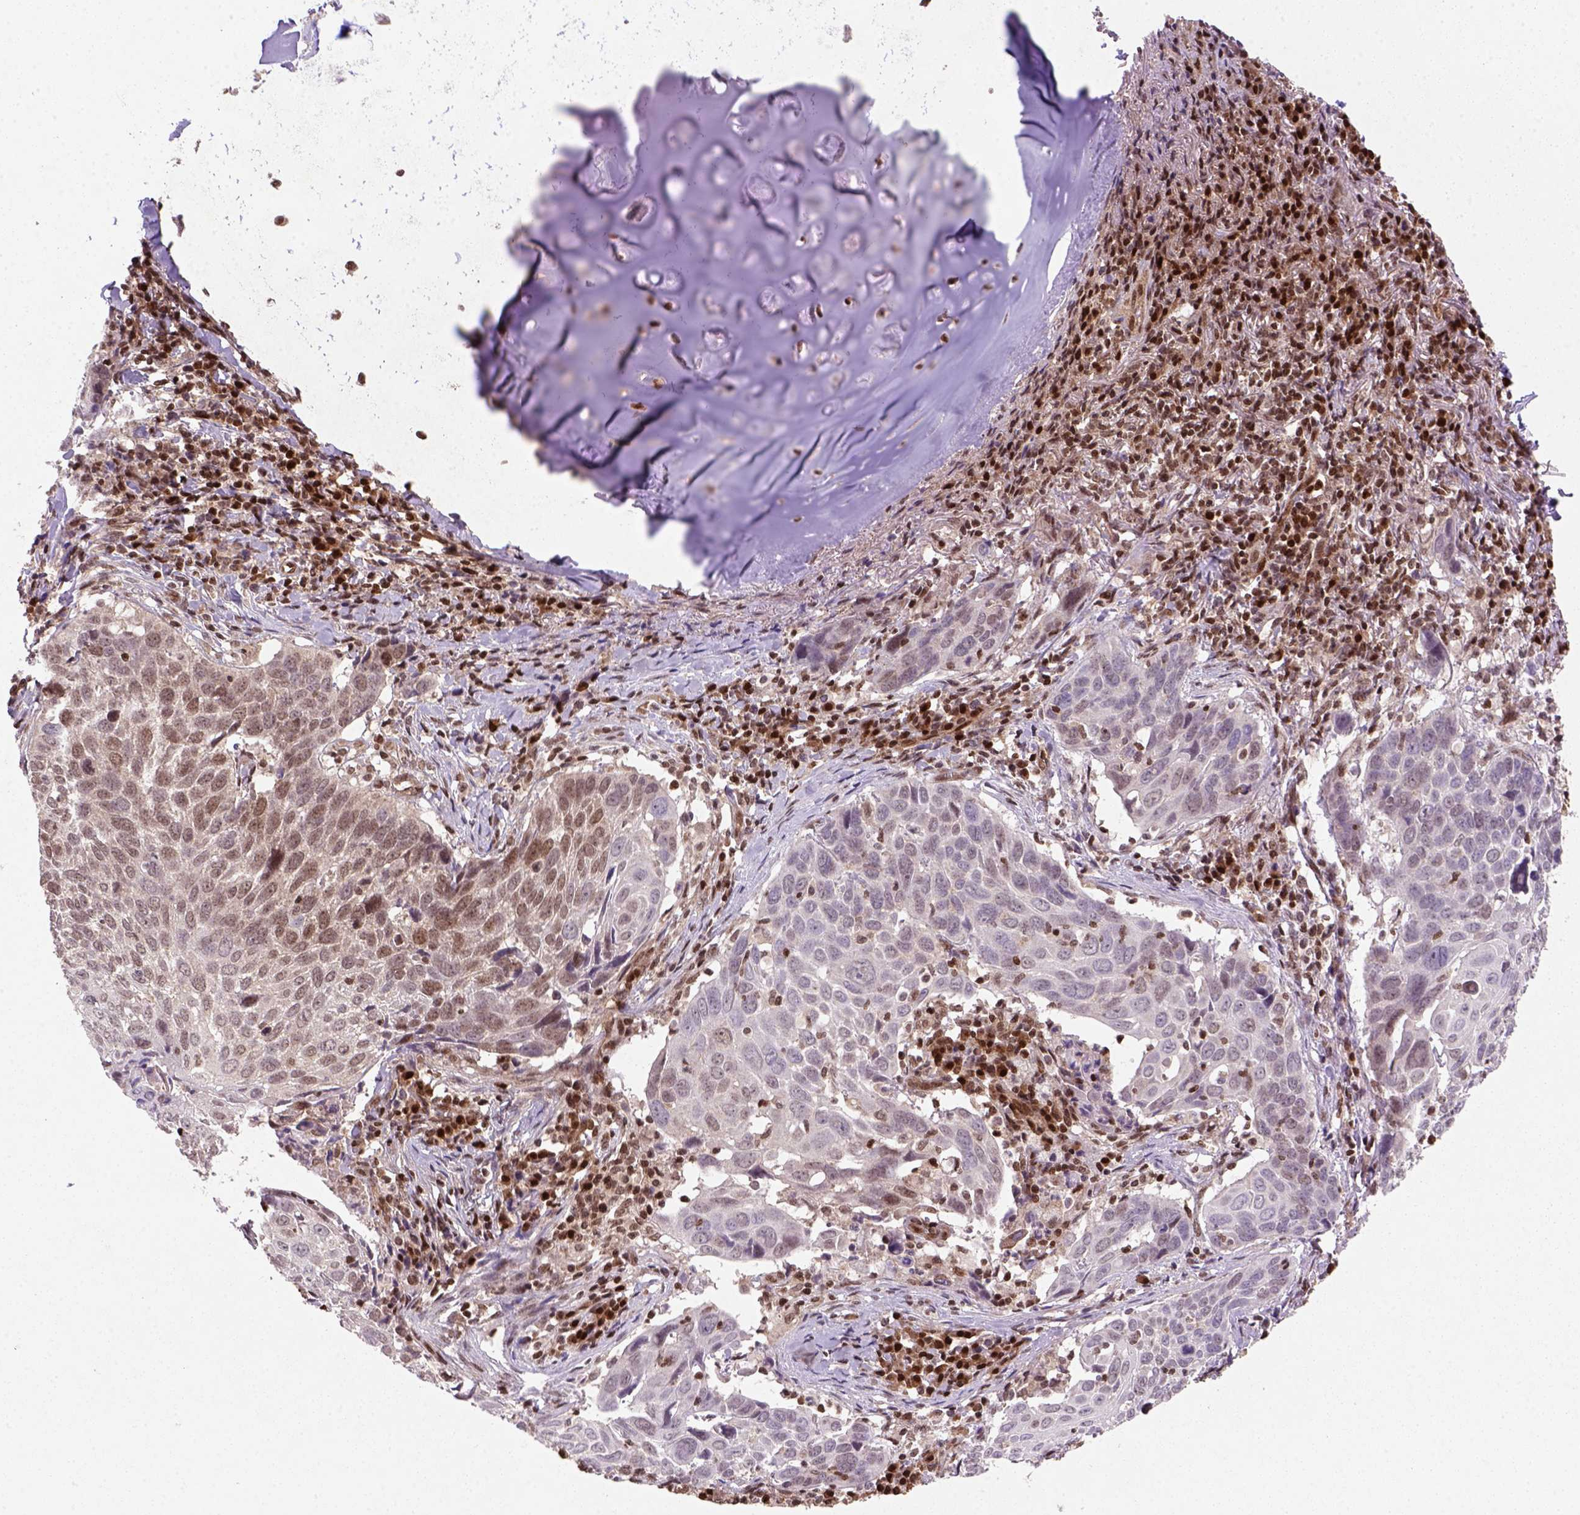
{"staining": {"intensity": "moderate", "quantity": "25%-75%", "location": "nuclear"}, "tissue": "lung cancer", "cell_type": "Tumor cells", "image_type": "cancer", "snomed": [{"axis": "morphology", "description": "Squamous cell carcinoma, NOS"}, {"axis": "topography", "description": "Lung"}], "caption": "DAB (3,3'-diaminobenzidine) immunohistochemical staining of lung cancer (squamous cell carcinoma) demonstrates moderate nuclear protein positivity in approximately 25%-75% of tumor cells.", "gene": "MGMT", "patient": {"sex": "male", "age": 57}}